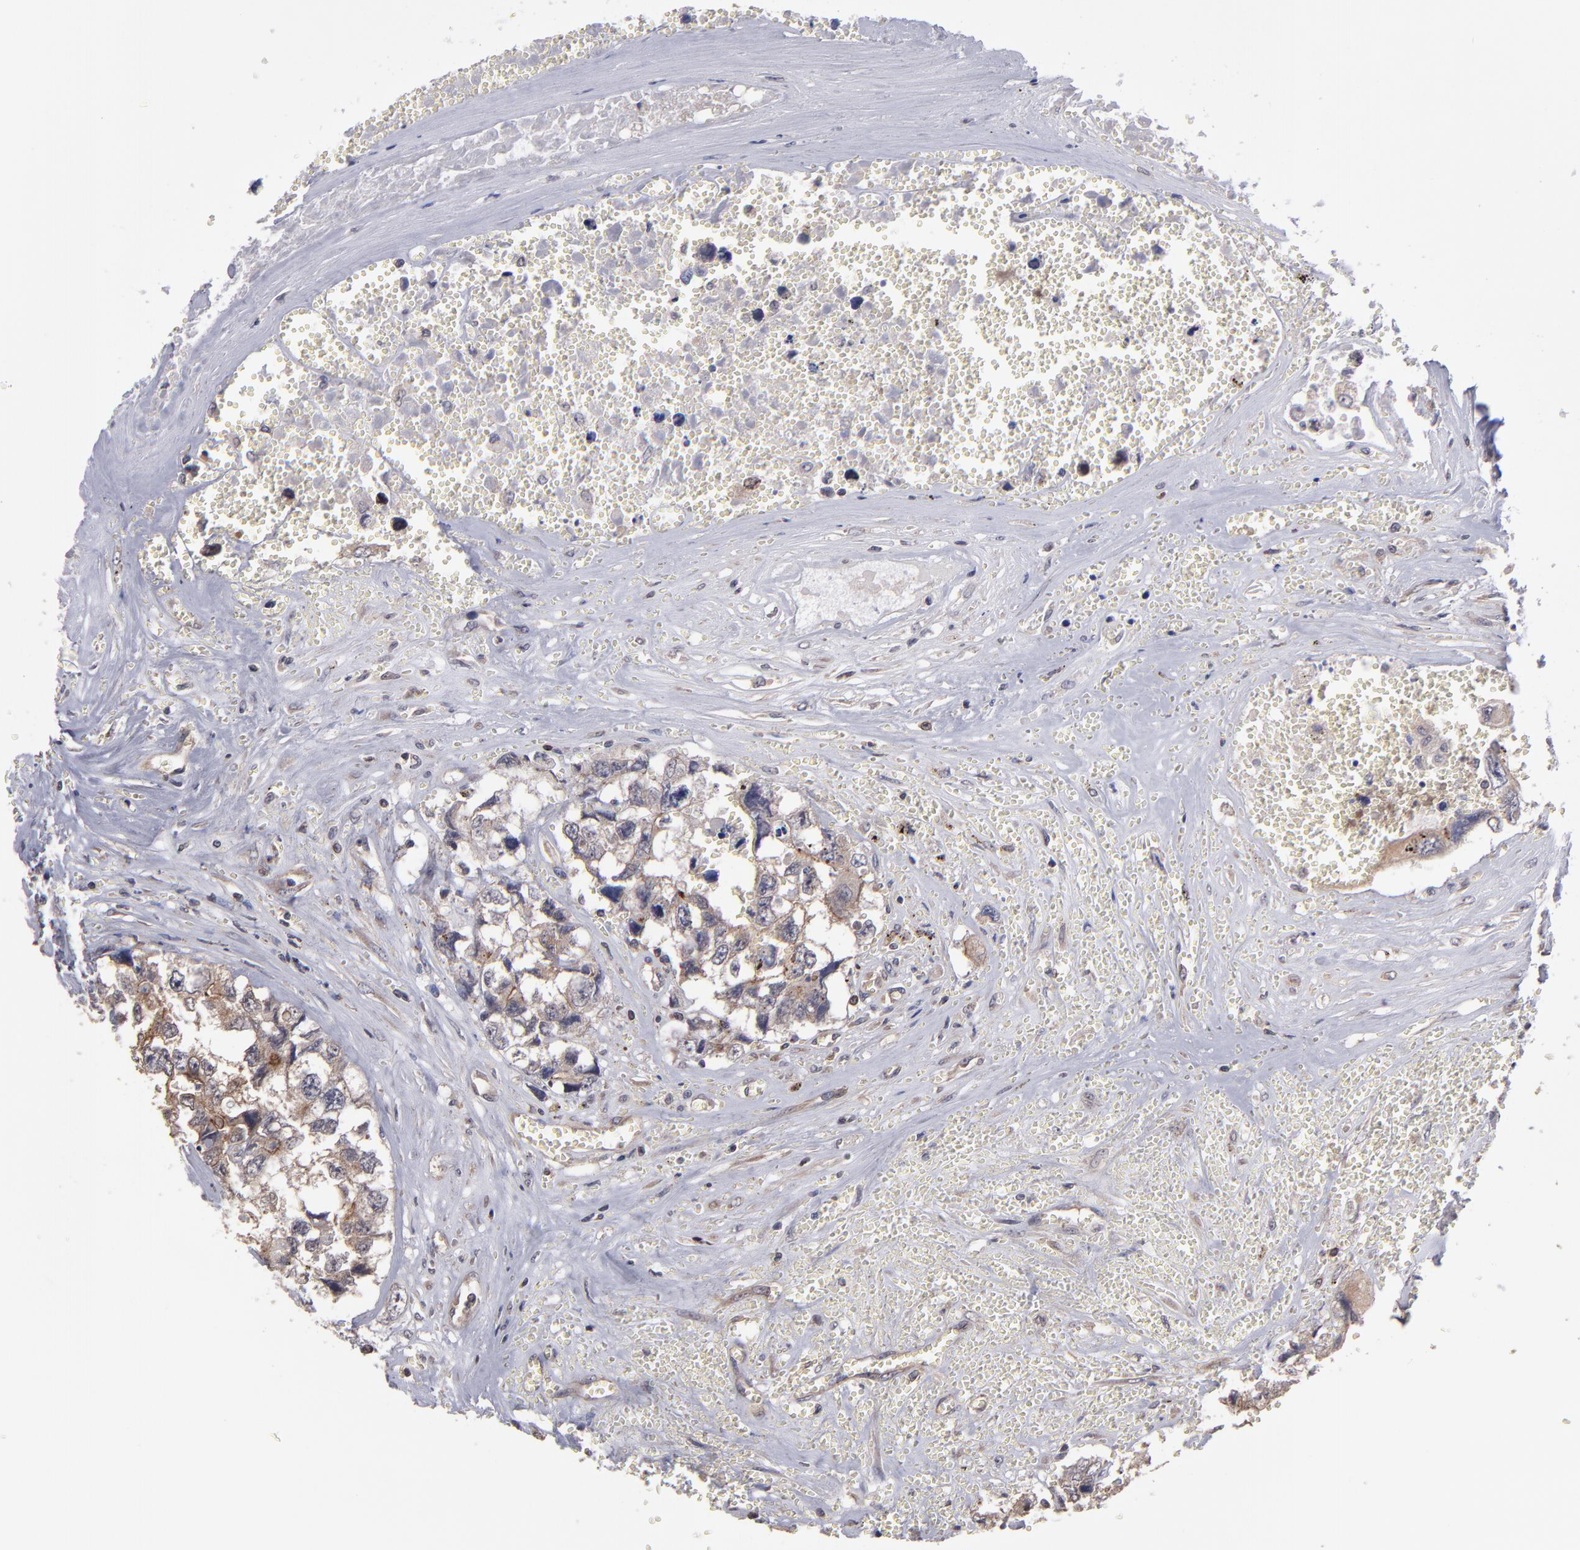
{"staining": {"intensity": "moderate", "quantity": ">75%", "location": "cytoplasmic/membranous"}, "tissue": "testis cancer", "cell_type": "Tumor cells", "image_type": "cancer", "snomed": [{"axis": "morphology", "description": "Carcinoma, Embryonal, NOS"}, {"axis": "topography", "description": "Testis"}], "caption": "A brown stain highlights moderate cytoplasmic/membranous staining of a protein in testis cancer (embryonal carcinoma) tumor cells.", "gene": "NF2", "patient": {"sex": "male", "age": 31}}